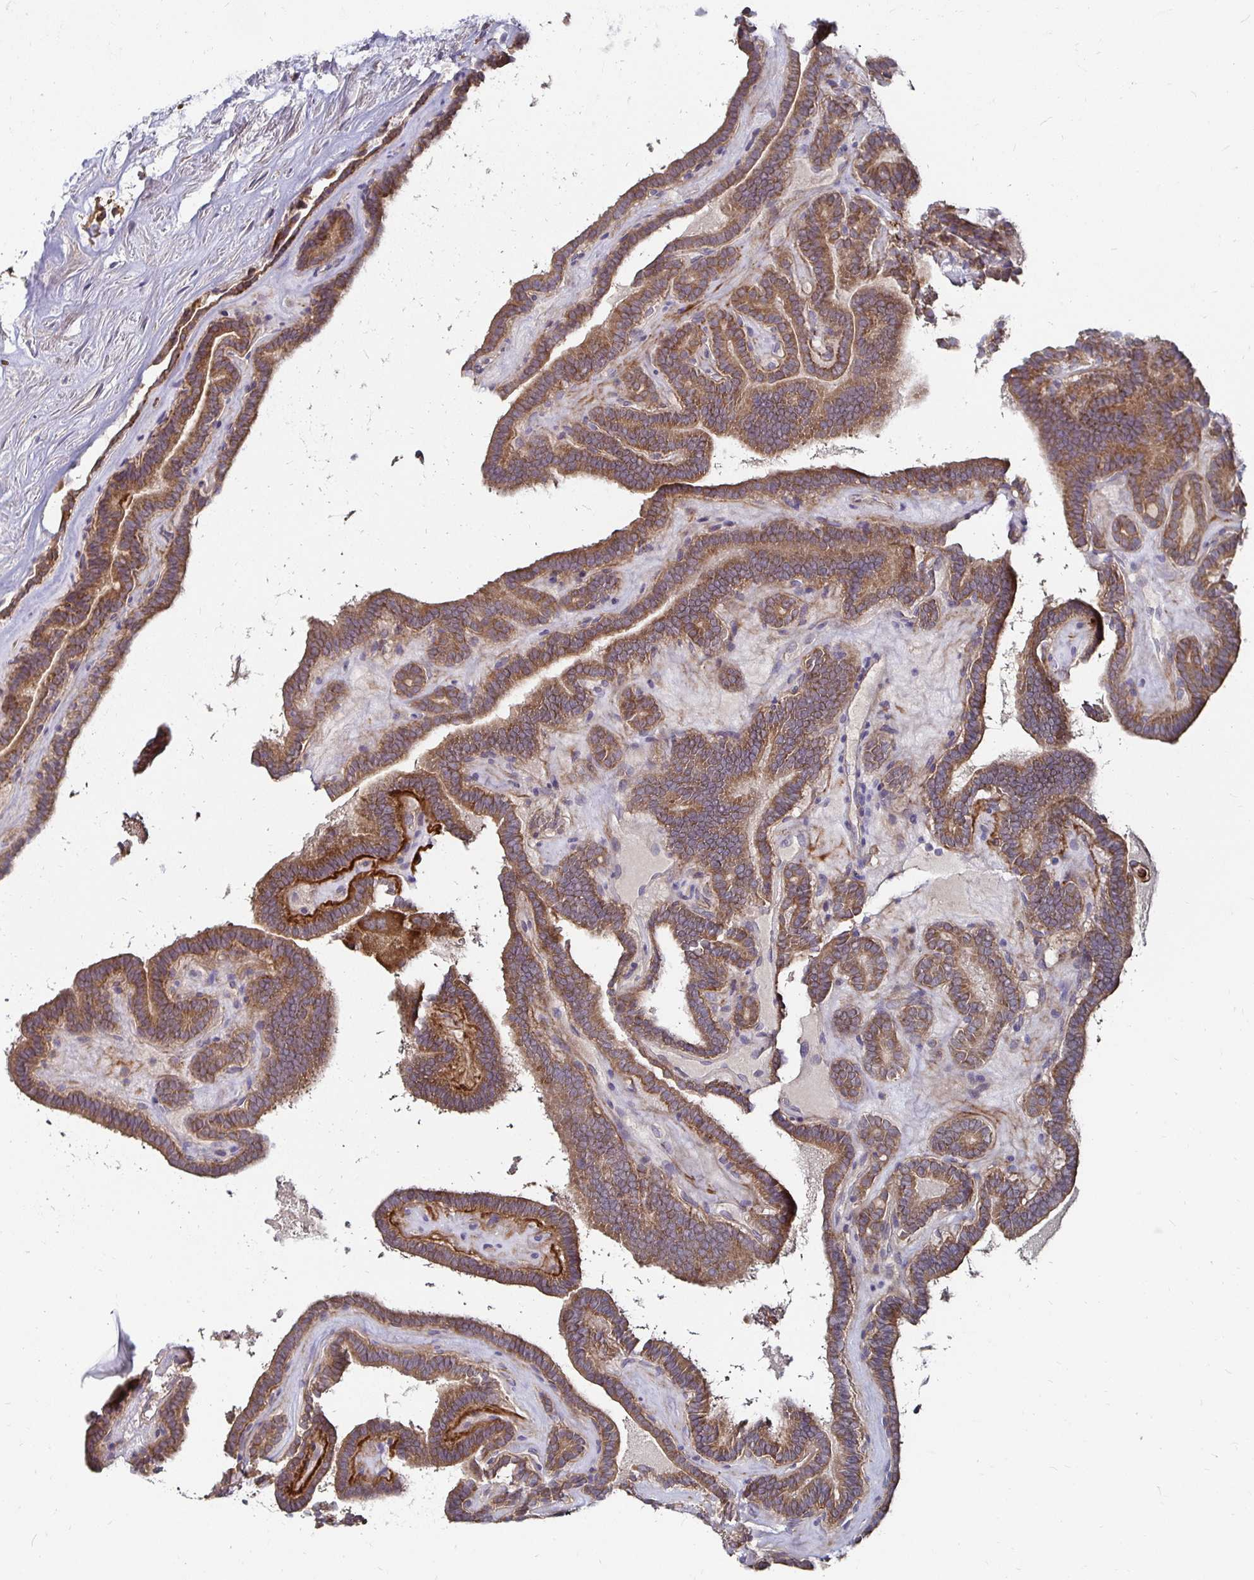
{"staining": {"intensity": "moderate", "quantity": ">75%", "location": "cytoplasmic/membranous"}, "tissue": "thyroid cancer", "cell_type": "Tumor cells", "image_type": "cancer", "snomed": [{"axis": "morphology", "description": "Papillary adenocarcinoma, NOS"}, {"axis": "topography", "description": "Thyroid gland"}], "caption": "Protein staining of papillary adenocarcinoma (thyroid) tissue reveals moderate cytoplasmic/membranous expression in about >75% of tumor cells.", "gene": "NCSTN", "patient": {"sex": "female", "age": 21}}